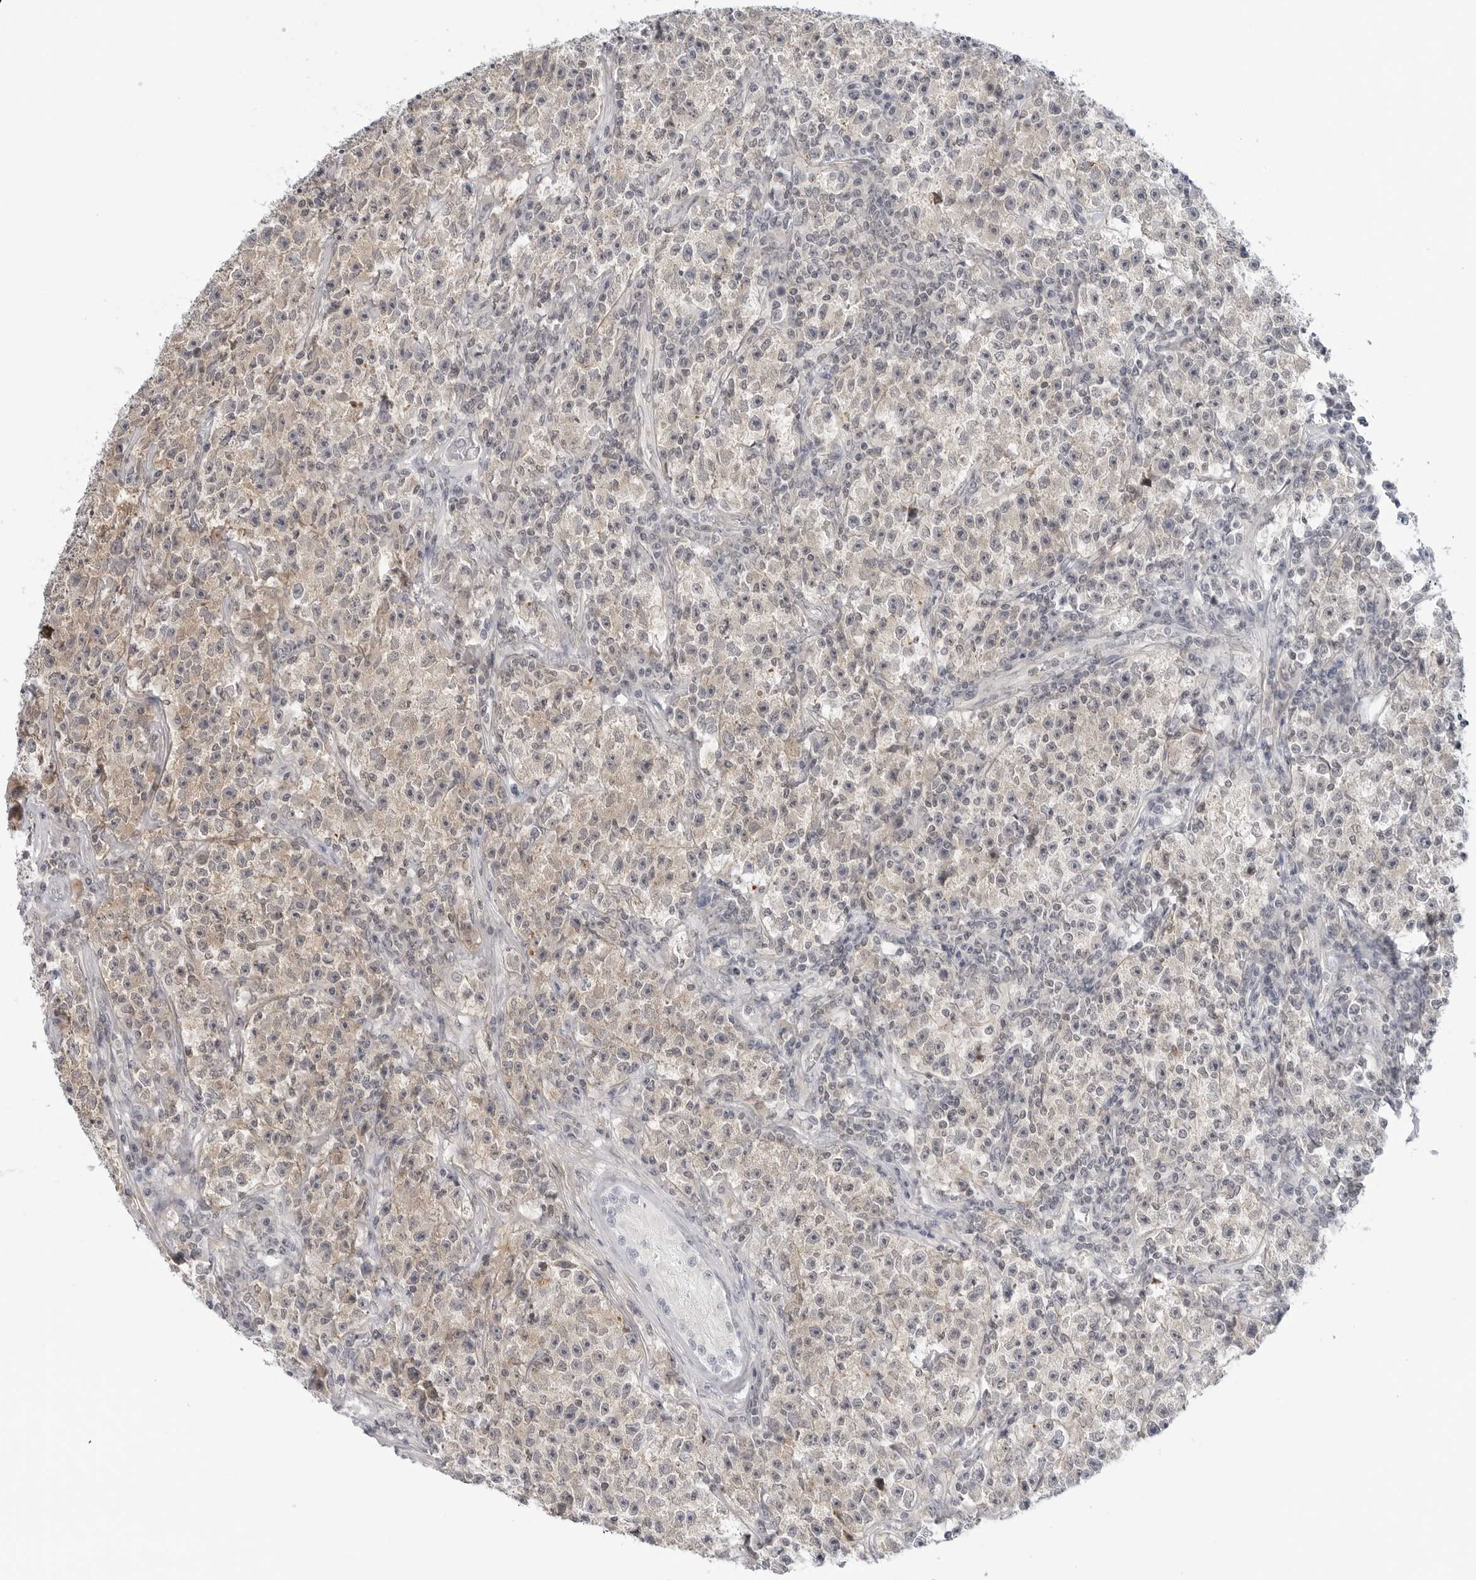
{"staining": {"intensity": "negative", "quantity": "none", "location": "none"}, "tissue": "testis cancer", "cell_type": "Tumor cells", "image_type": "cancer", "snomed": [{"axis": "morphology", "description": "Seminoma, NOS"}, {"axis": "topography", "description": "Testis"}], "caption": "Tumor cells show no significant protein expression in testis cancer.", "gene": "STXBP3", "patient": {"sex": "male", "age": 22}}